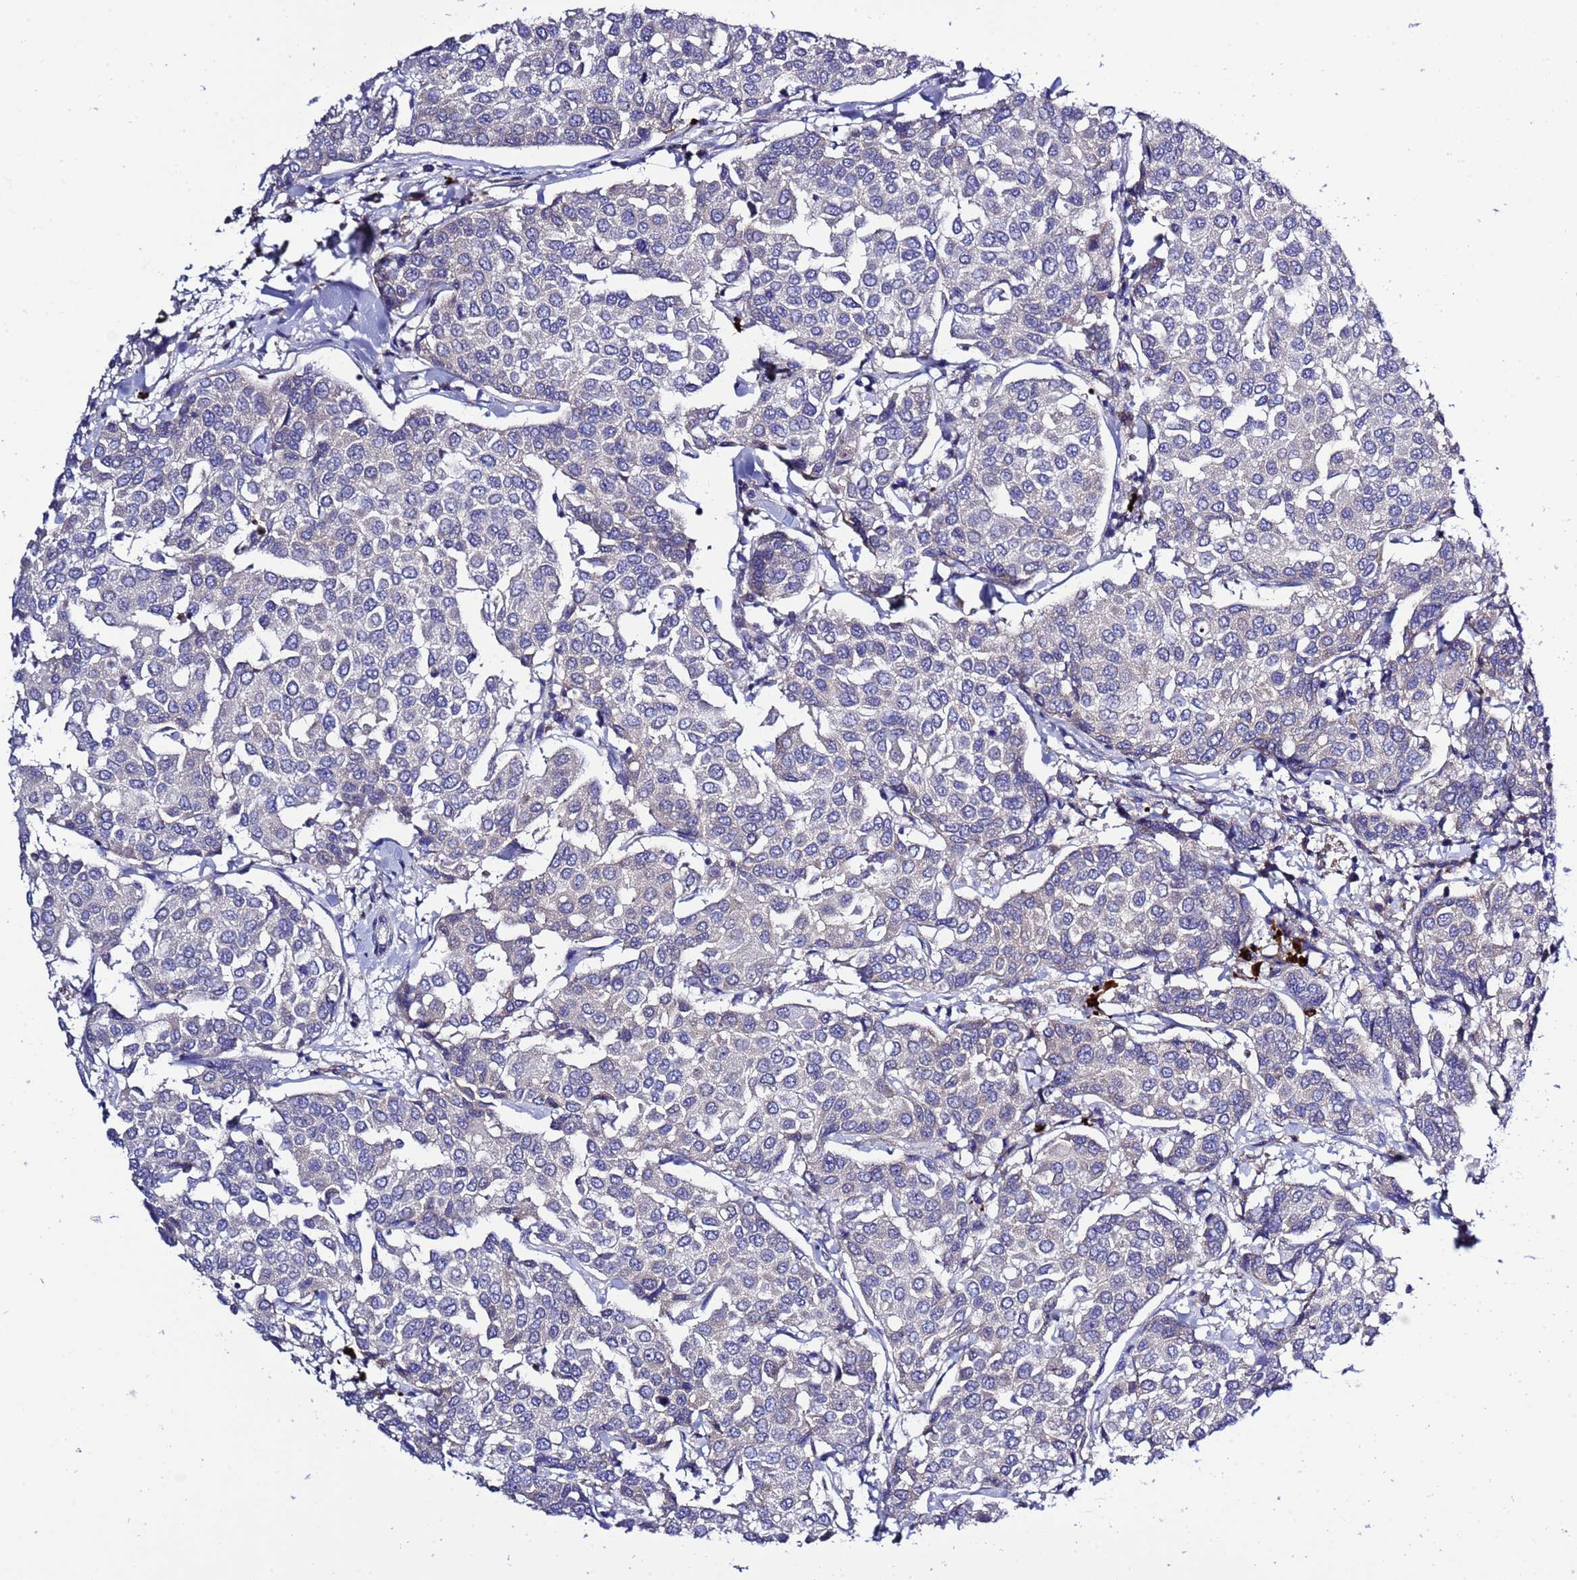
{"staining": {"intensity": "negative", "quantity": "none", "location": "none"}, "tissue": "breast cancer", "cell_type": "Tumor cells", "image_type": "cancer", "snomed": [{"axis": "morphology", "description": "Duct carcinoma"}, {"axis": "topography", "description": "Breast"}], "caption": "Tumor cells are negative for protein expression in human breast invasive ductal carcinoma.", "gene": "RC3H2", "patient": {"sex": "female", "age": 55}}